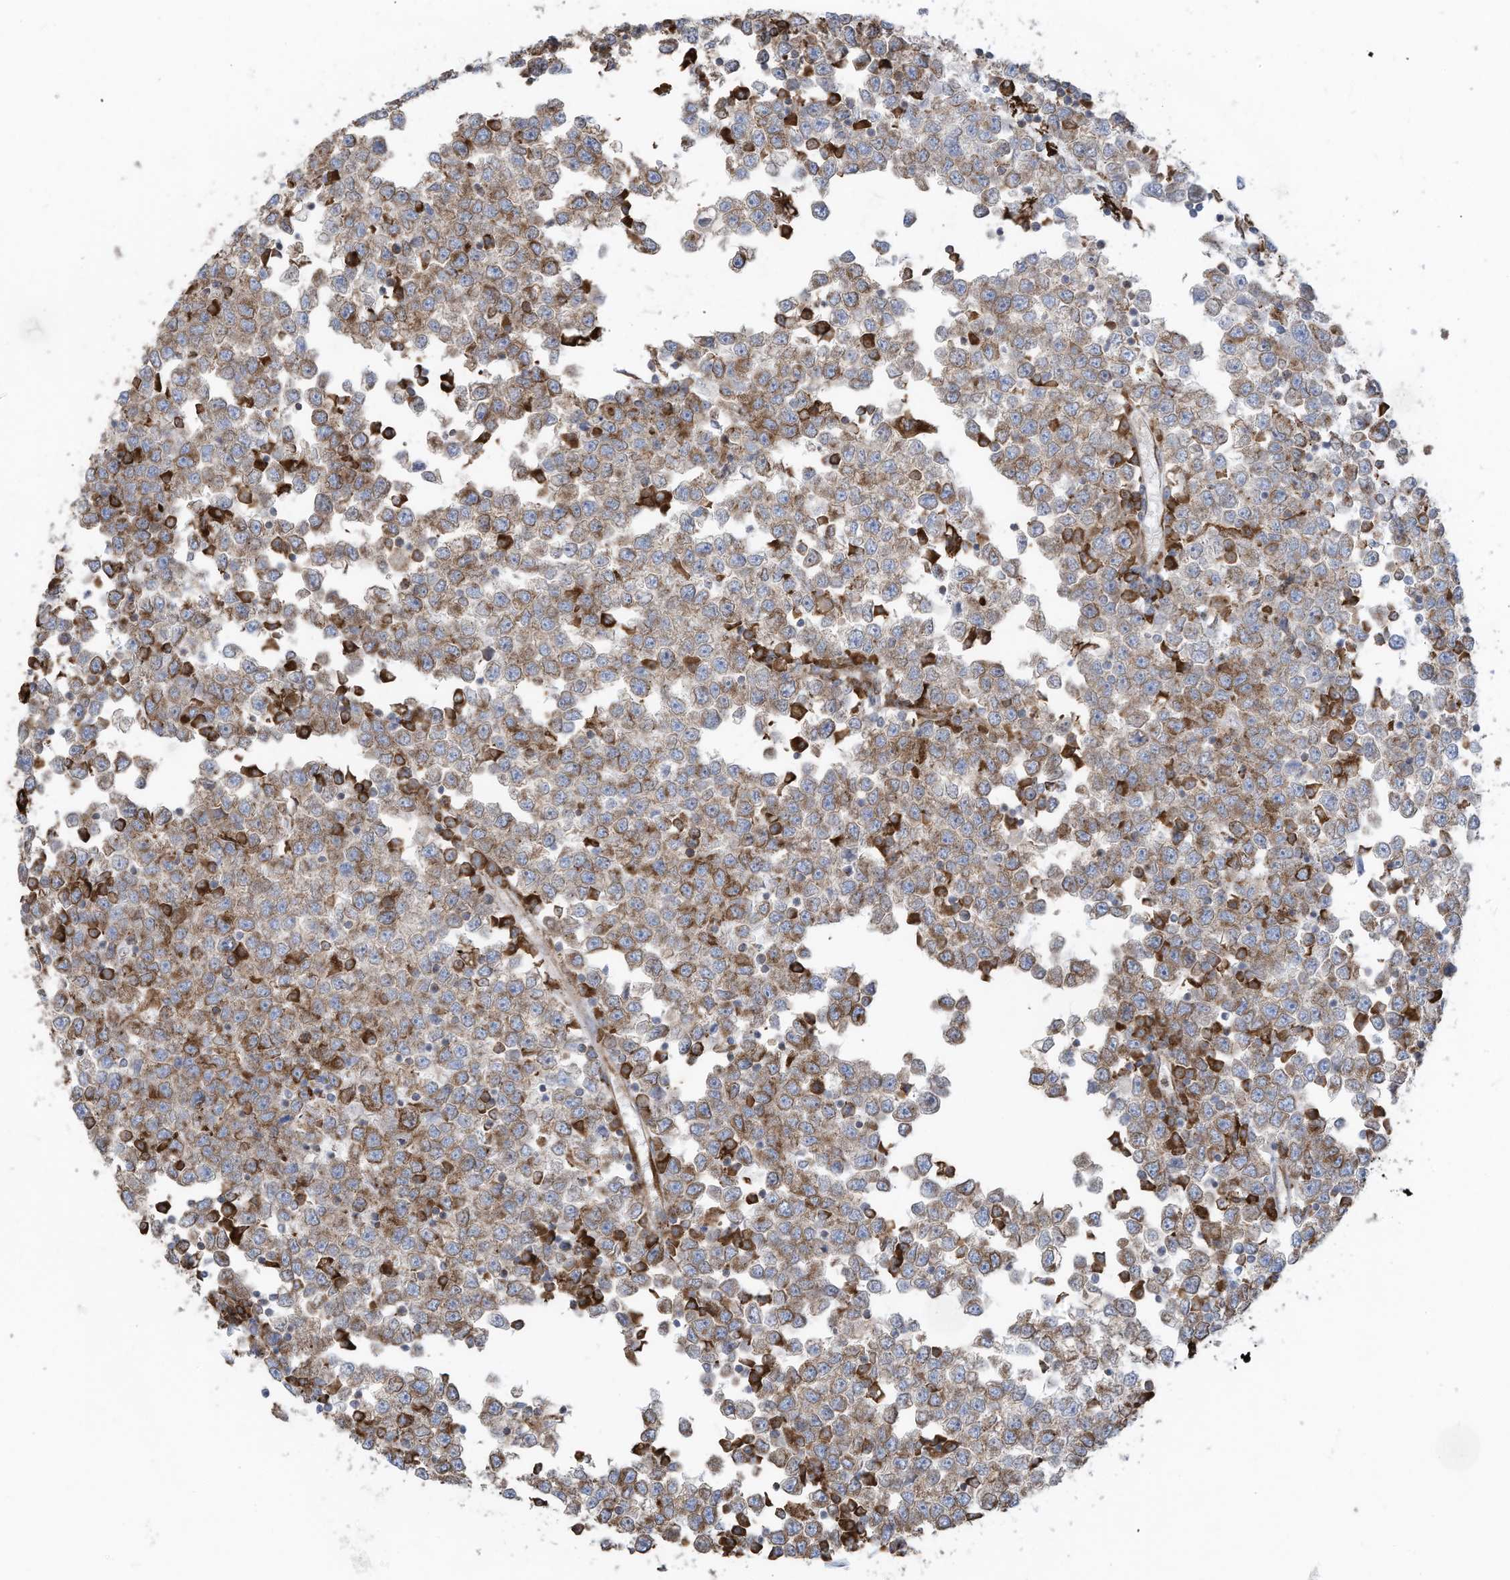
{"staining": {"intensity": "moderate", "quantity": ">75%", "location": "cytoplasmic/membranous"}, "tissue": "testis cancer", "cell_type": "Tumor cells", "image_type": "cancer", "snomed": [{"axis": "morphology", "description": "Seminoma, NOS"}, {"axis": "topography", "description": "Testis"}], "caption": "Testis seminoma tissue displays moderate cytoplasmic/membranous expression in approximately >75% of tumor cells", "gene": "ZNF354C", "patient": {"sex": "male", "age": 65}}